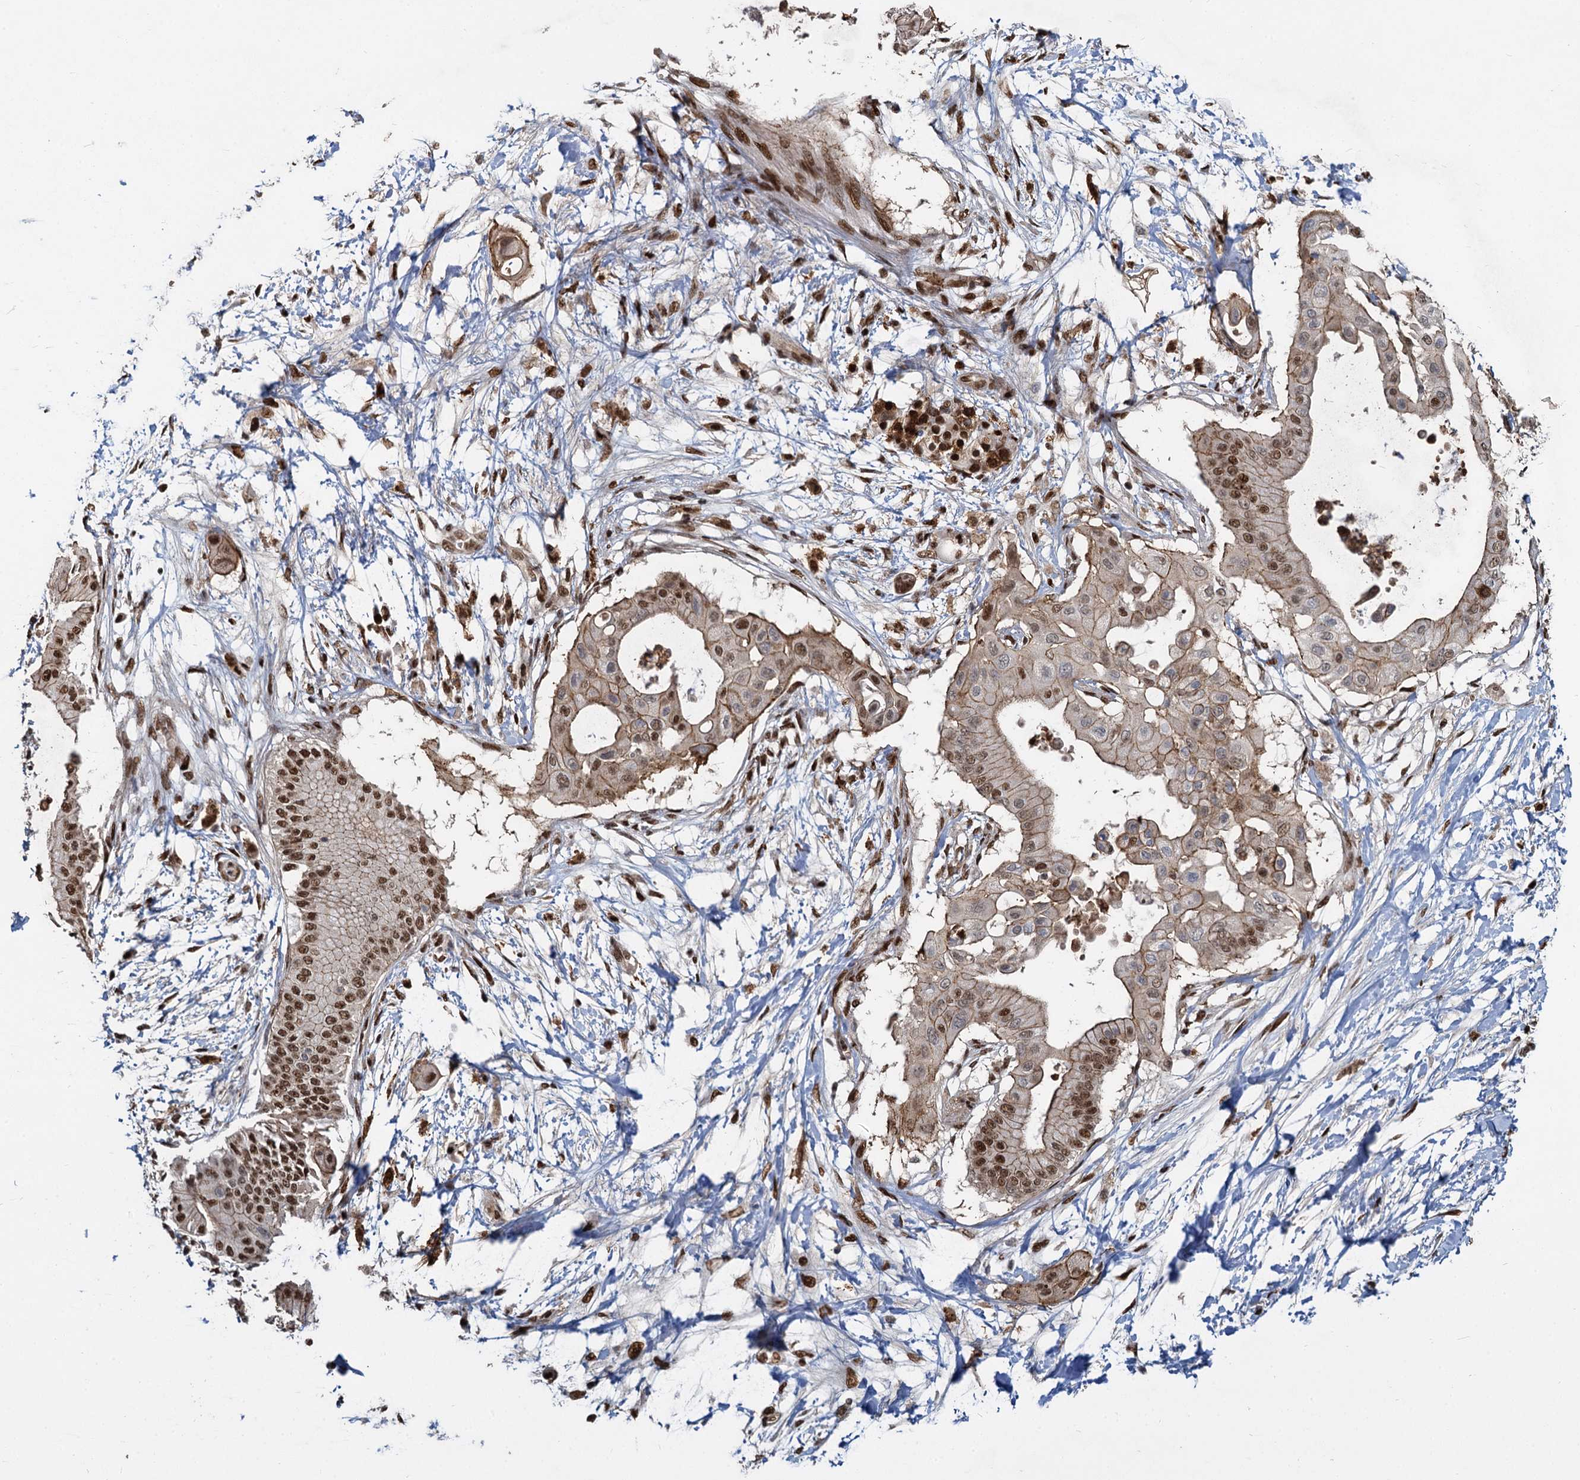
{"staining": {"intensity": "moderate", "quantity": ">75%", "location": "cytoplasmic/membranous,nuclear"}, "tissue": "pancreatic cancer", "cell_type": "Tumor cells", "image_type": "cancer", "snomed": [{"axis": "morphology", "description": "Adenocarcinoma, NOS"}, {"axis": "topography", "description": "Pancreas"}], "caption": "Adenocarcinoma (pancreatic) stained with immunohistochemistry (IHC) demonstrates moderate cytoplasmic/membranous and nuclear expression in approximately >75% of tumor cells.", "gene": "ANKRD49", "patient": {"sex": "male", "age": 68}}